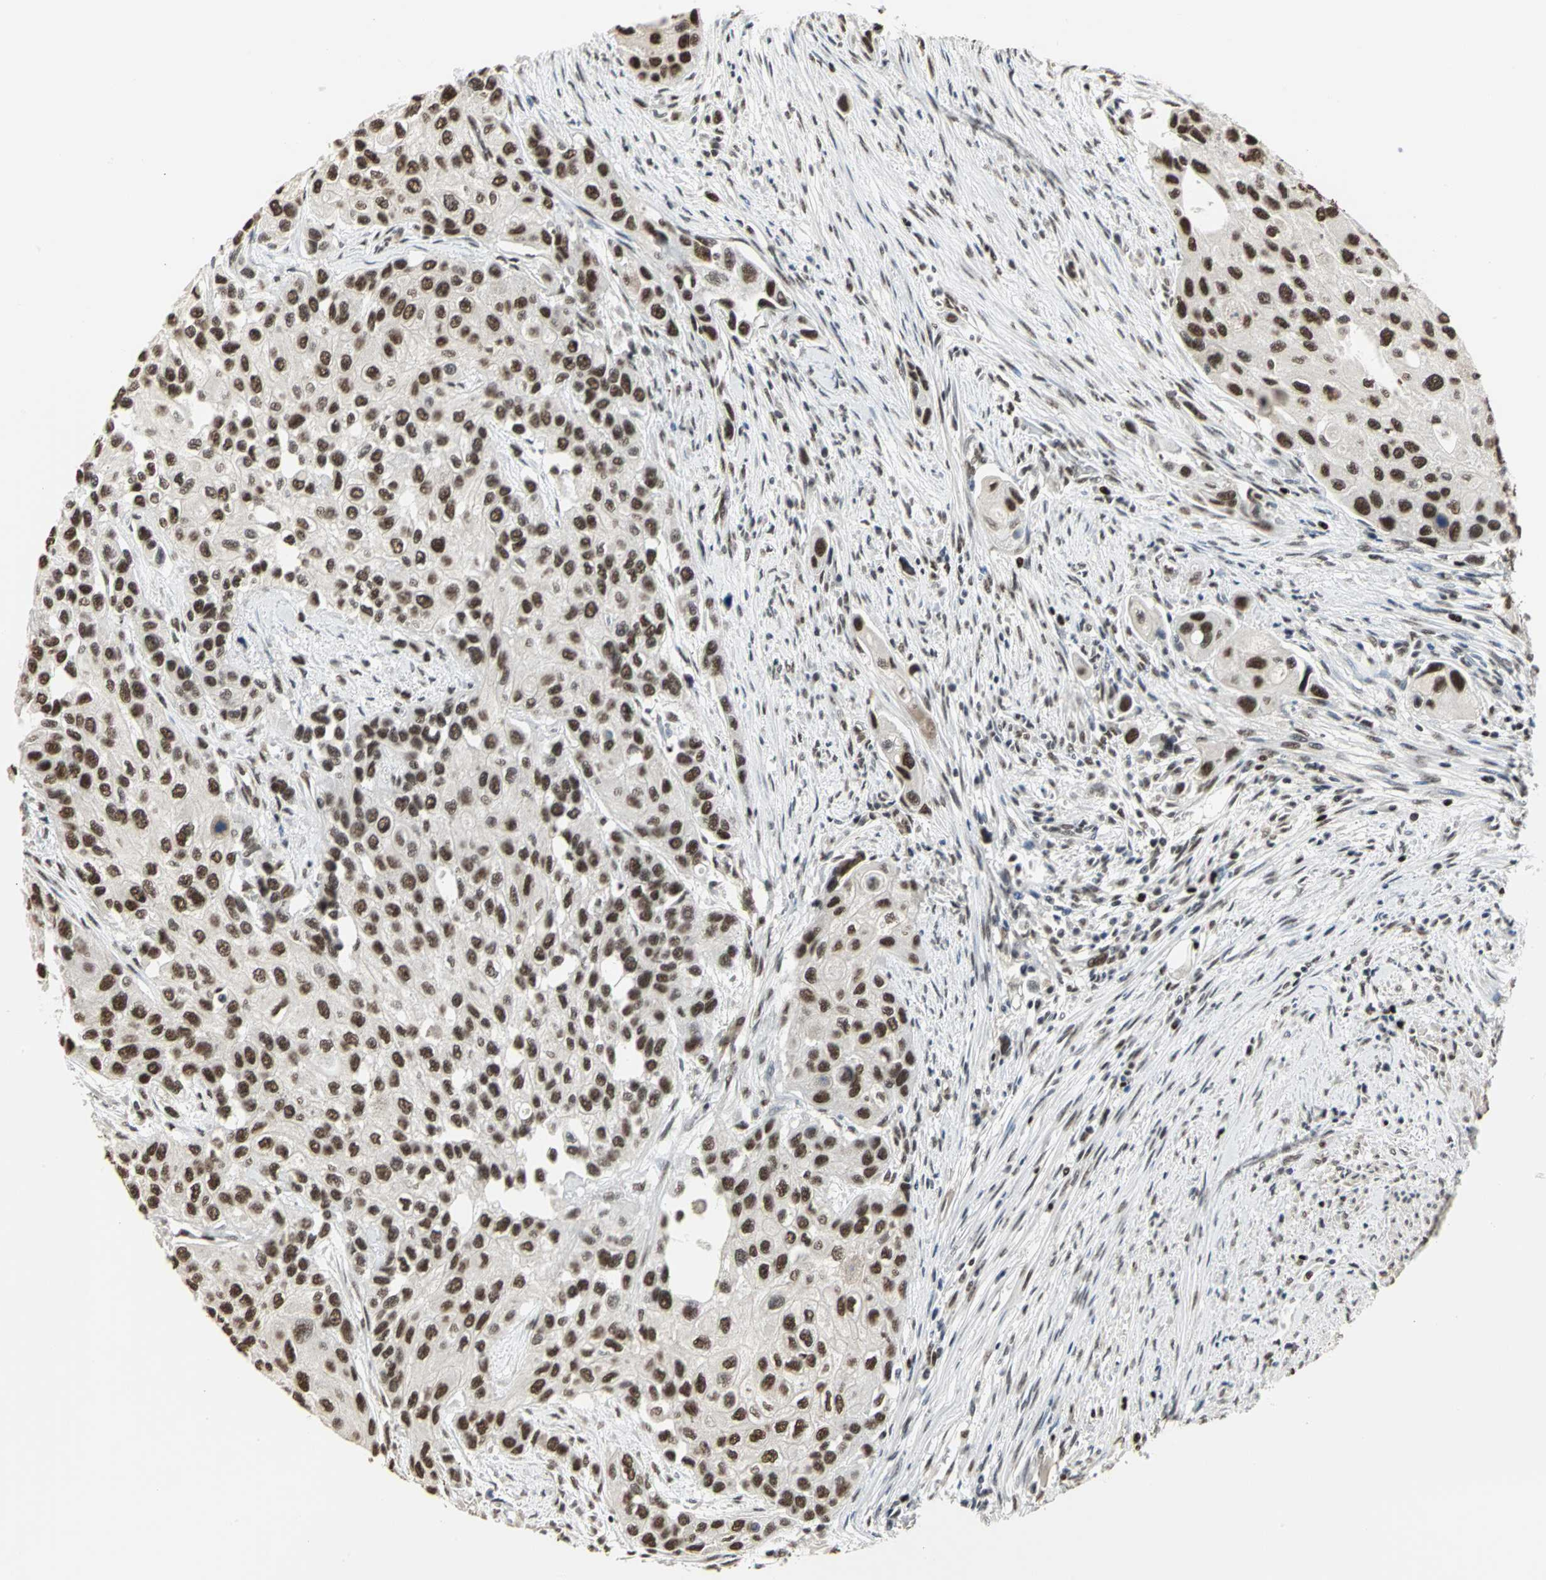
{"staining": {"intensity": "strong", "quantity": ">75%", "location": "nuclear"}, "tissue": "urothelial cancer", "cell_type": "Tumor cells", "image_type": "cancer", "snomed": [{"axis": "morphology", "description": "Urothelial carcinoma, High grade"}, {"axis": "topography", "description": "Urinary bladder"}], "caption": "Immunohistochemical staining of urothelial cancer exhibits high levels of strong nuclear protein staining in approximately >75% of tumor cells.", "gene": "CCDC88C", "patient": {"sex": "female", "age": 56}}